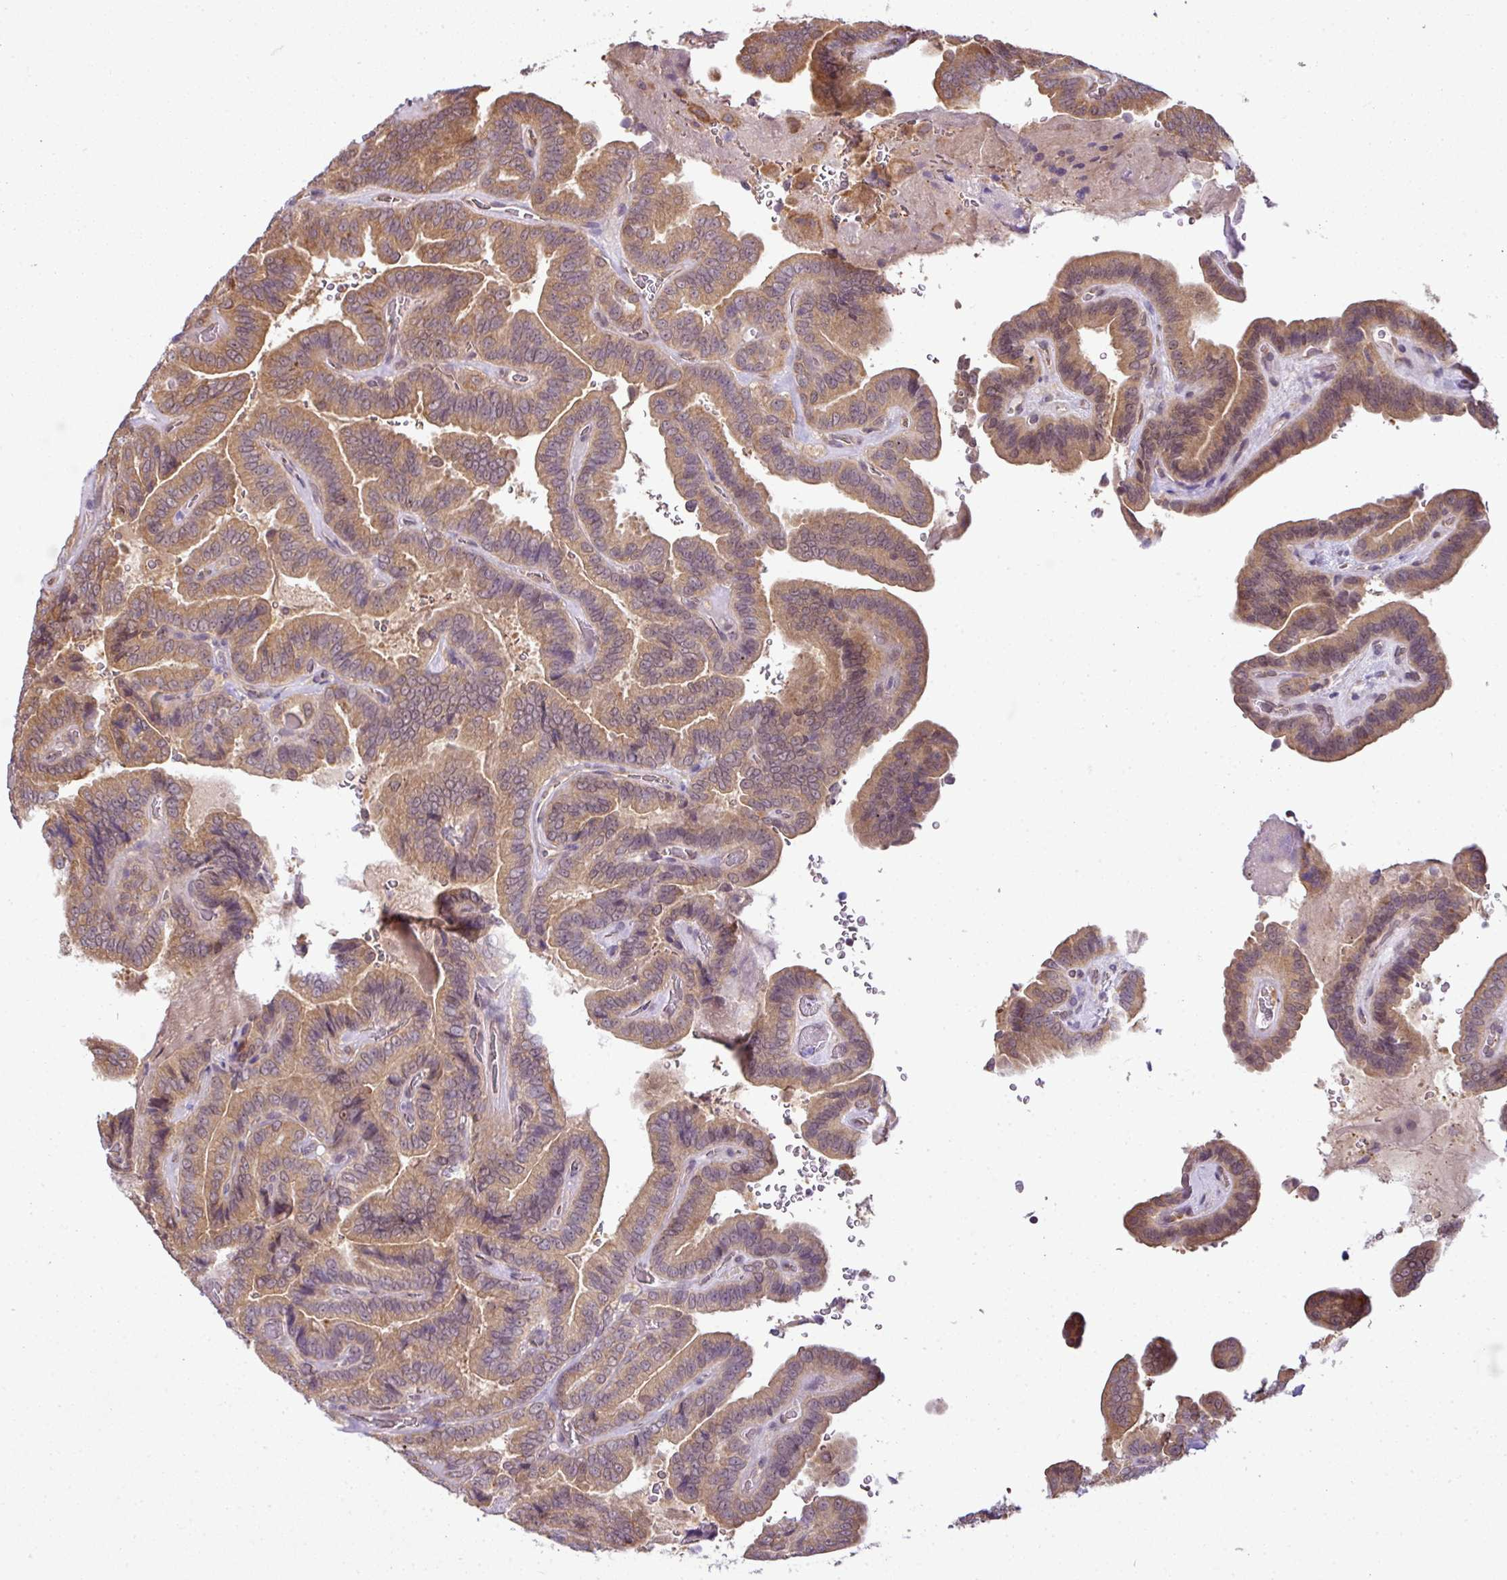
{"staining": {"intensity": "moderate", "quantity": "25%-75%", "location": "cytoplasmic/membranous"}, "tissue": "thyroid cancer", "cell_type": "Tumor cells", "image_type": "cancer", "snomed": [{"axis": "morphology", "description": "Papillary adenocarcinoma, NOS"}, {"axis": "topography", "description": "Thyroid gland"}], "caption": "Immunohistochemical staining of human thyroid cancer exhibits medium levels of moderate cytoplasmic/membranous expression in about 25%-75% of tumor cells.", "gene": "RBM4B", "patient": {"sex": "male", "age": 61}}